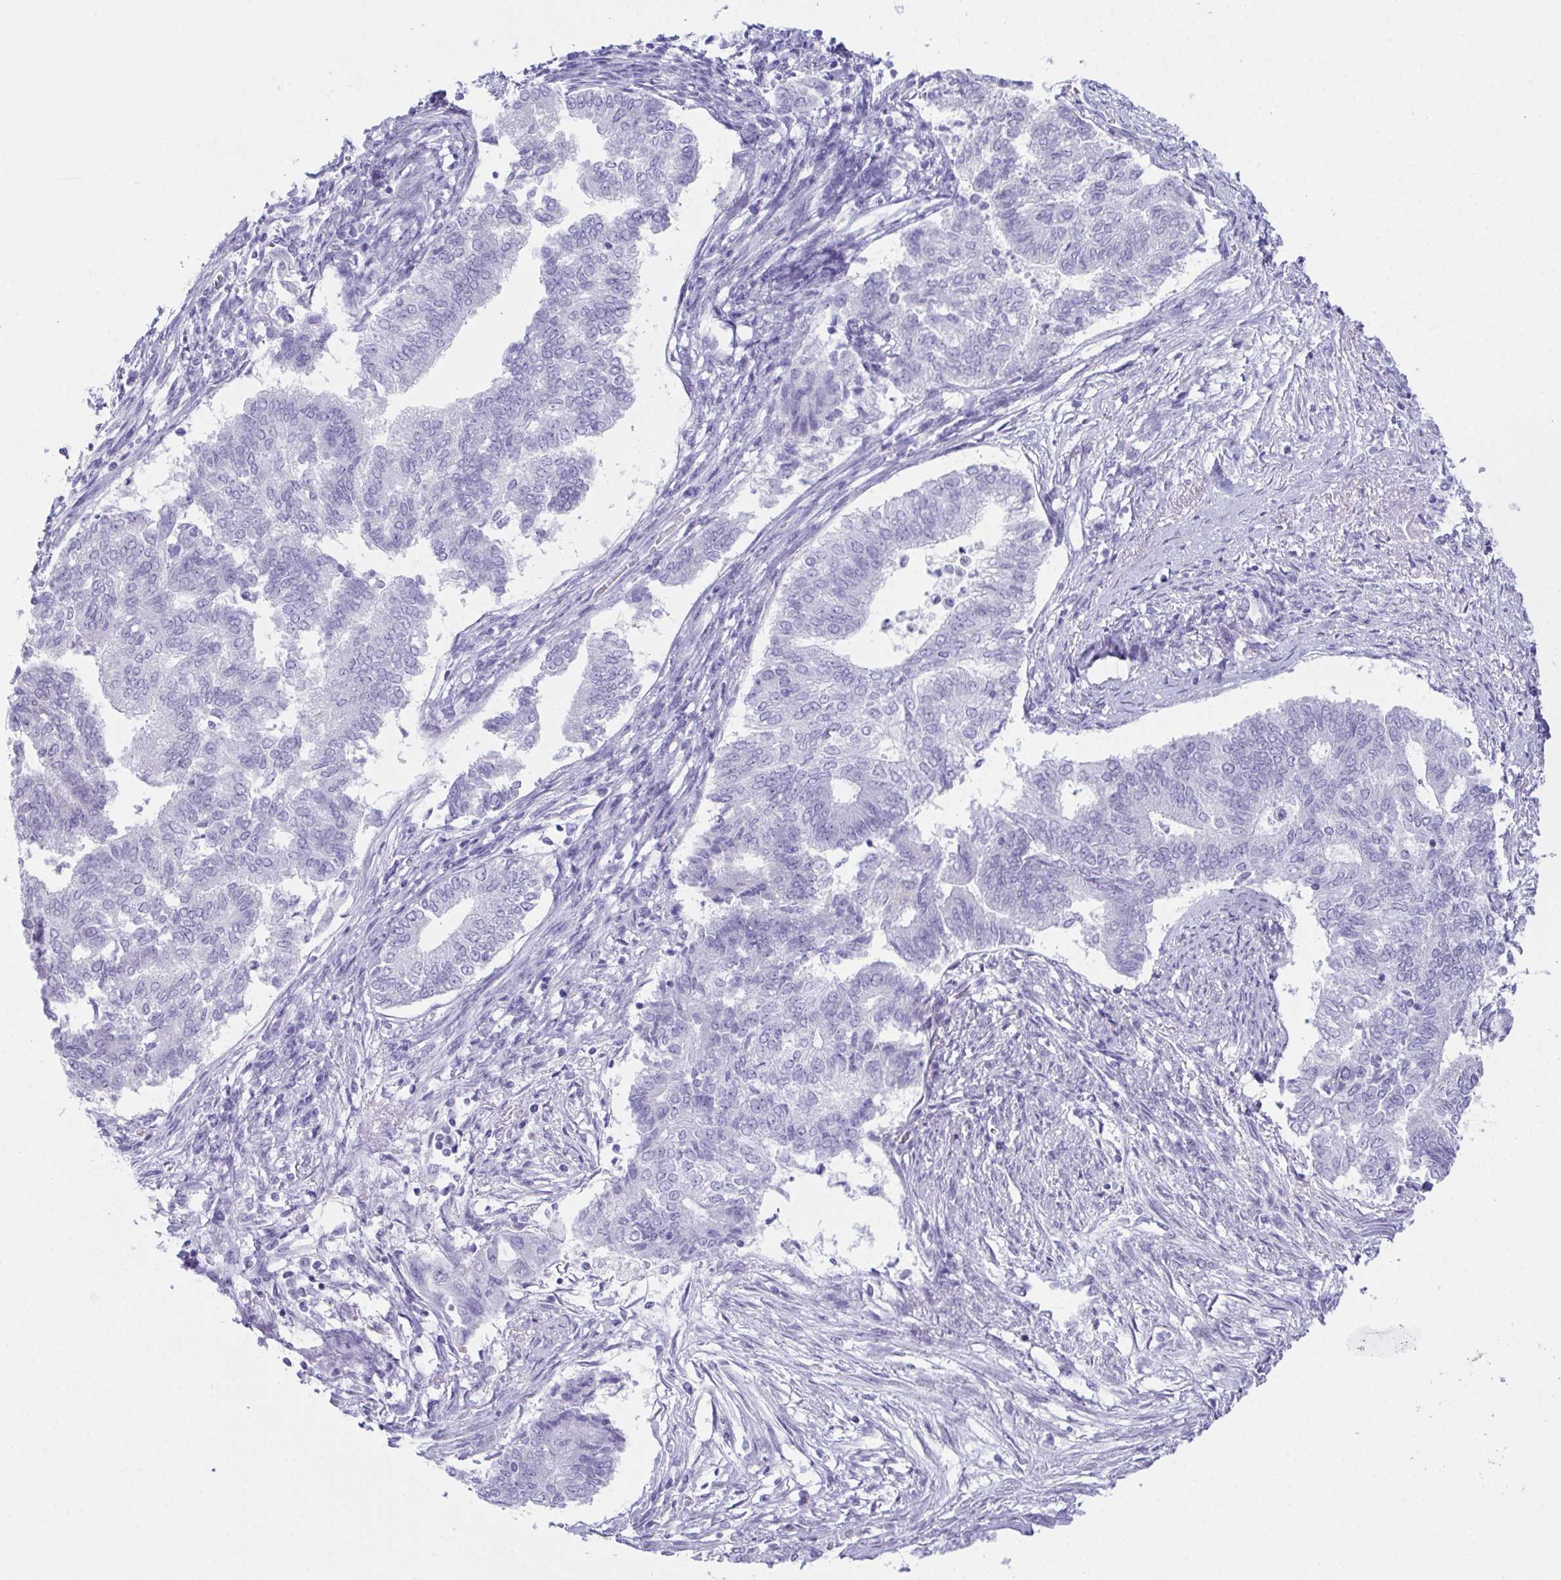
{"staining": {"intensity": "negative", "quantity": "none", "location": "none"}, "tissue": "endometrial cancer", "cell_type": "Tumor cells", "image_type": "cancer", "snomed": [{"axis": "morphology", "description": "Adenocarcinoma, NOS"}, {"axis": "topography", "description": "Endometrium"}], "caption": "Tumor cells show no significant protein expression in adenocarcinoma (endometrial).", "gene": "TEX19", "patient": {"sex": "female", "age": 65}}